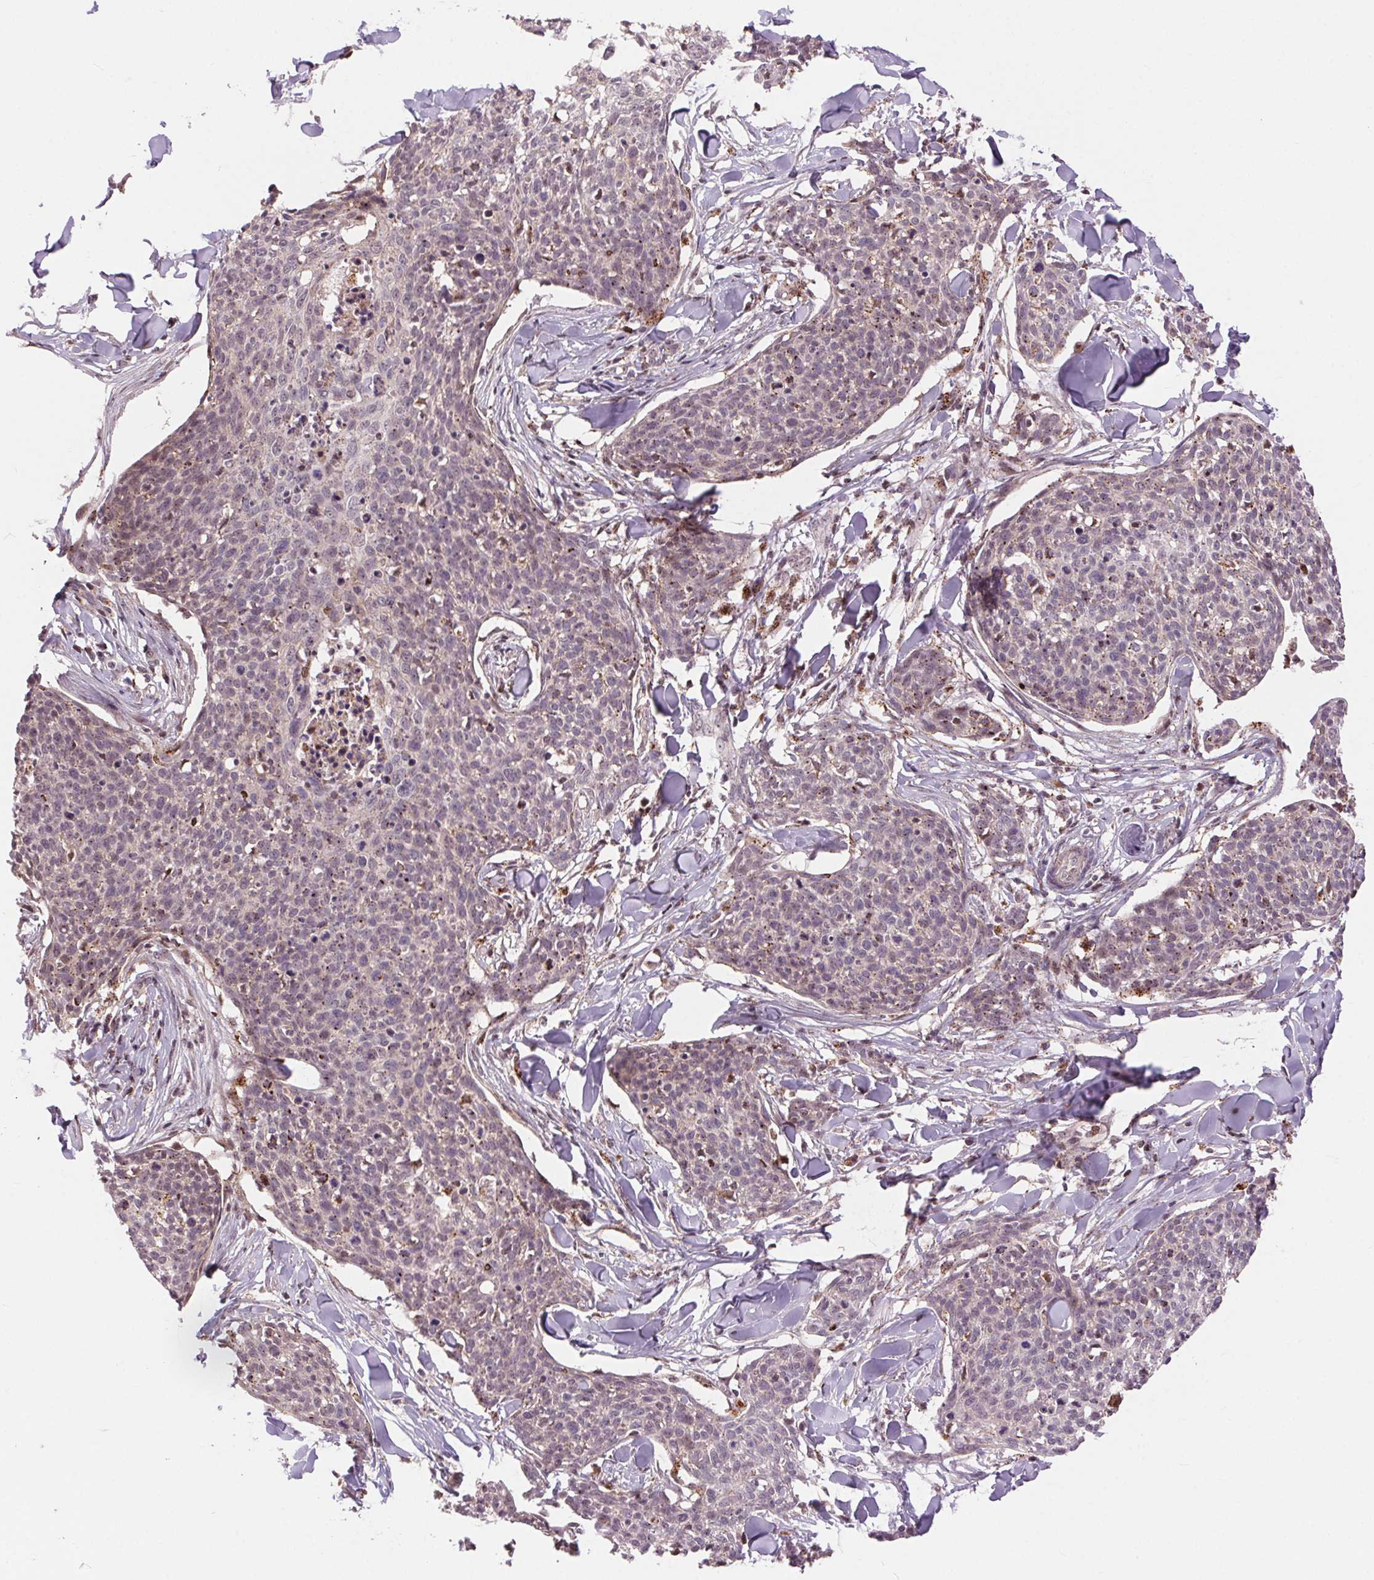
{"staining": {"intensity": "negative", "quantity": "none", "location": "none"}, "tissue": "skin cancer", "cell_type": "Tumor cells", "image_type": "cancer", "snomed": [{"axis": "morphology", "description": "Squamous cell carcinoma, NOS"}, {"axis": "topography", "description": "Skin"}, {"axis": "topography", "description": "Vulva"}], "caption": "Immunohistochemistry photomicrograph of squamous cell carcinoma (skin) stained for a protein (brown), which reveals no positivity in tumor cells.", "gene": "CHMP4B", "patient": {"sex": "female", "age": 75}}